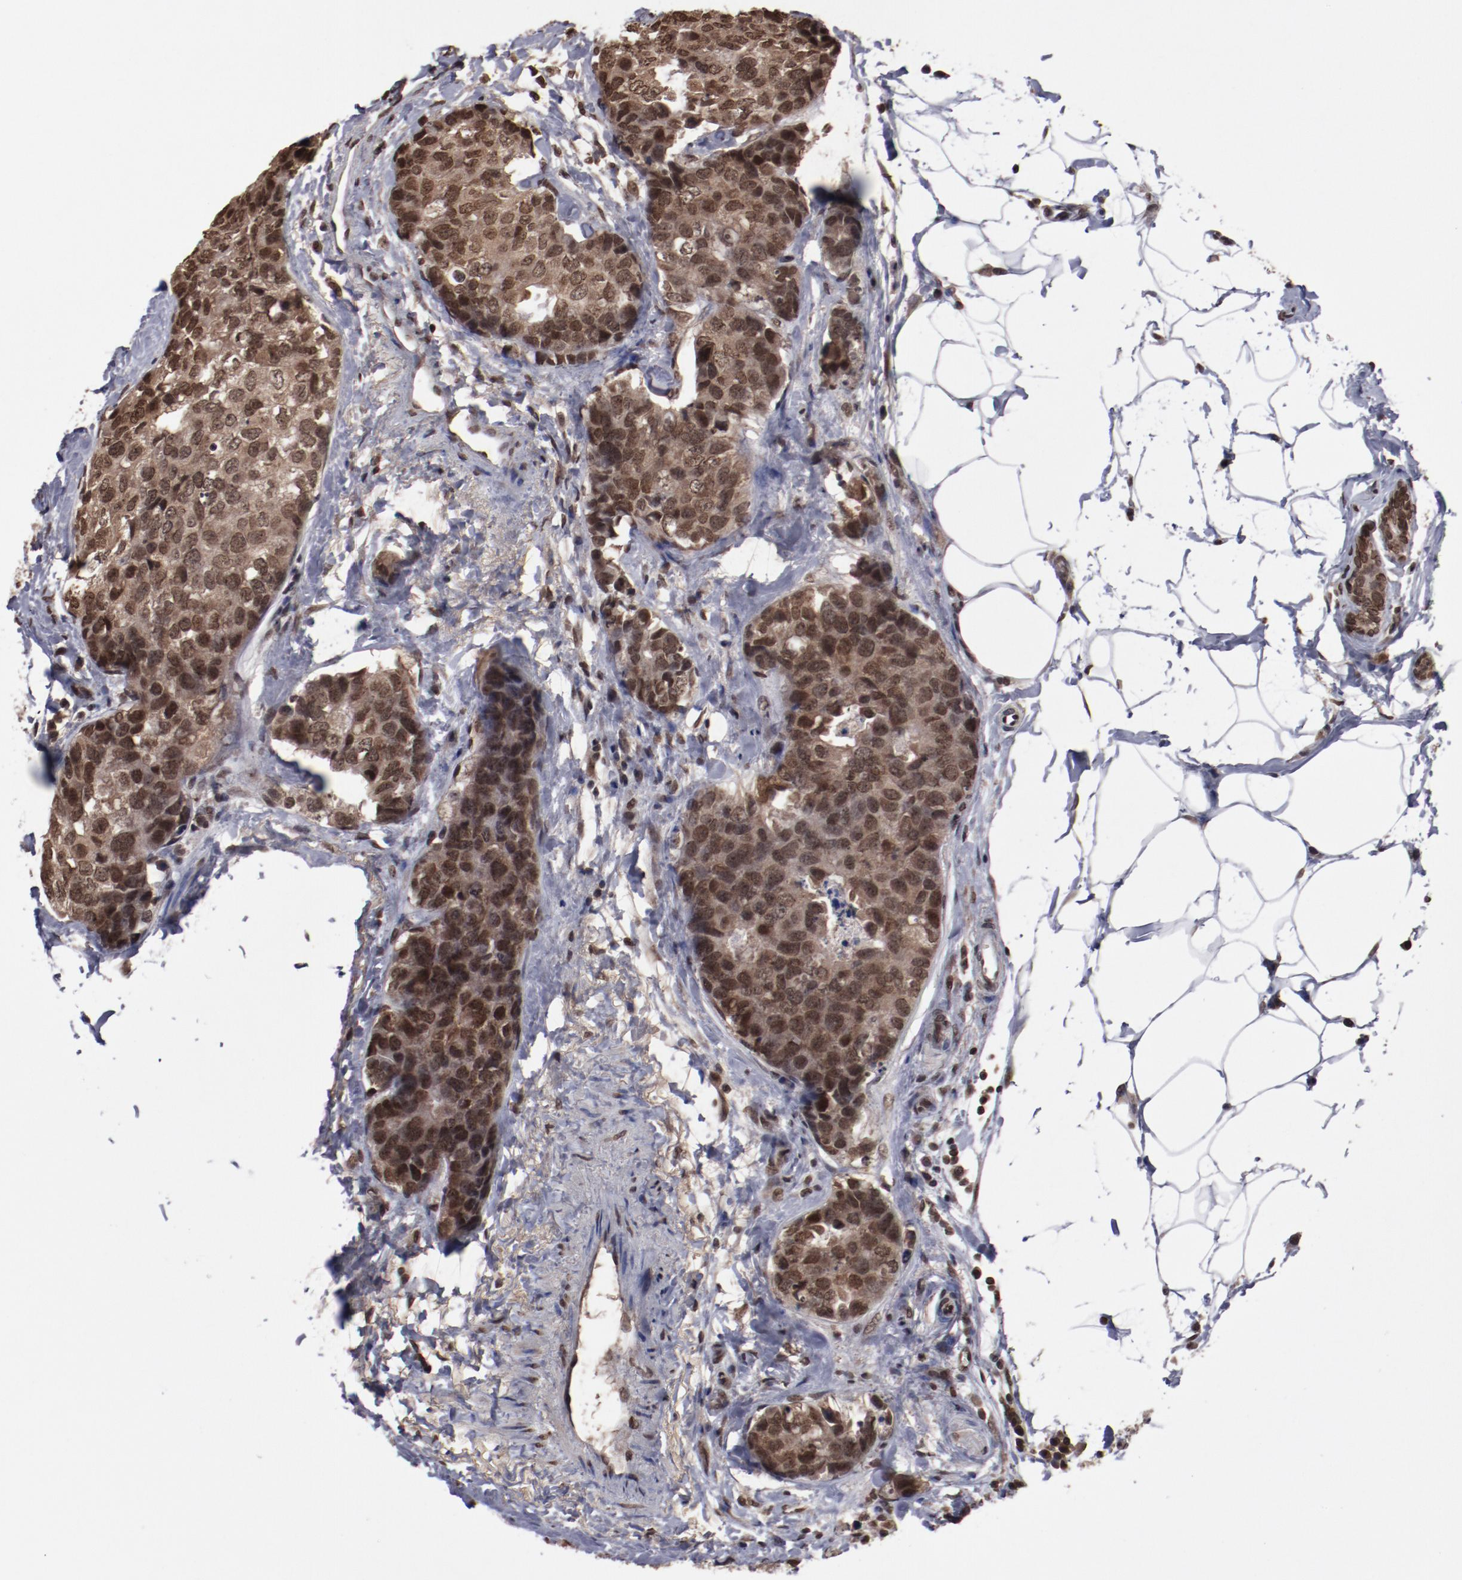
{"staining": {"intensity": "strong", "quantity": ">75%", "location": "cytoplasmic/membranous,nuclear"}, "tissue": "breast cancer", "cell_type": "Tumor cells", "image_type": "cancer", "snomed": [{"axis": "morphology", "description": "Normal tissue, NOS"}, {"axis": "morphology", "description": "Duct carcinoma"}, {"axis": "topography", "description": "Breast"}], "caption": "Breast cancer stained with DAB (3,3'-diaminobenzidine) immunohistochemistry (IHC) exhibits high levels of strong cytoplasmic/membranous and nuclear expression in approximately >75% of tumor cells. (DAB IHC with brightfield microscopy, high magnification).", "gene": "AKT1", "patient": {"sex": "female", "age": 50}}